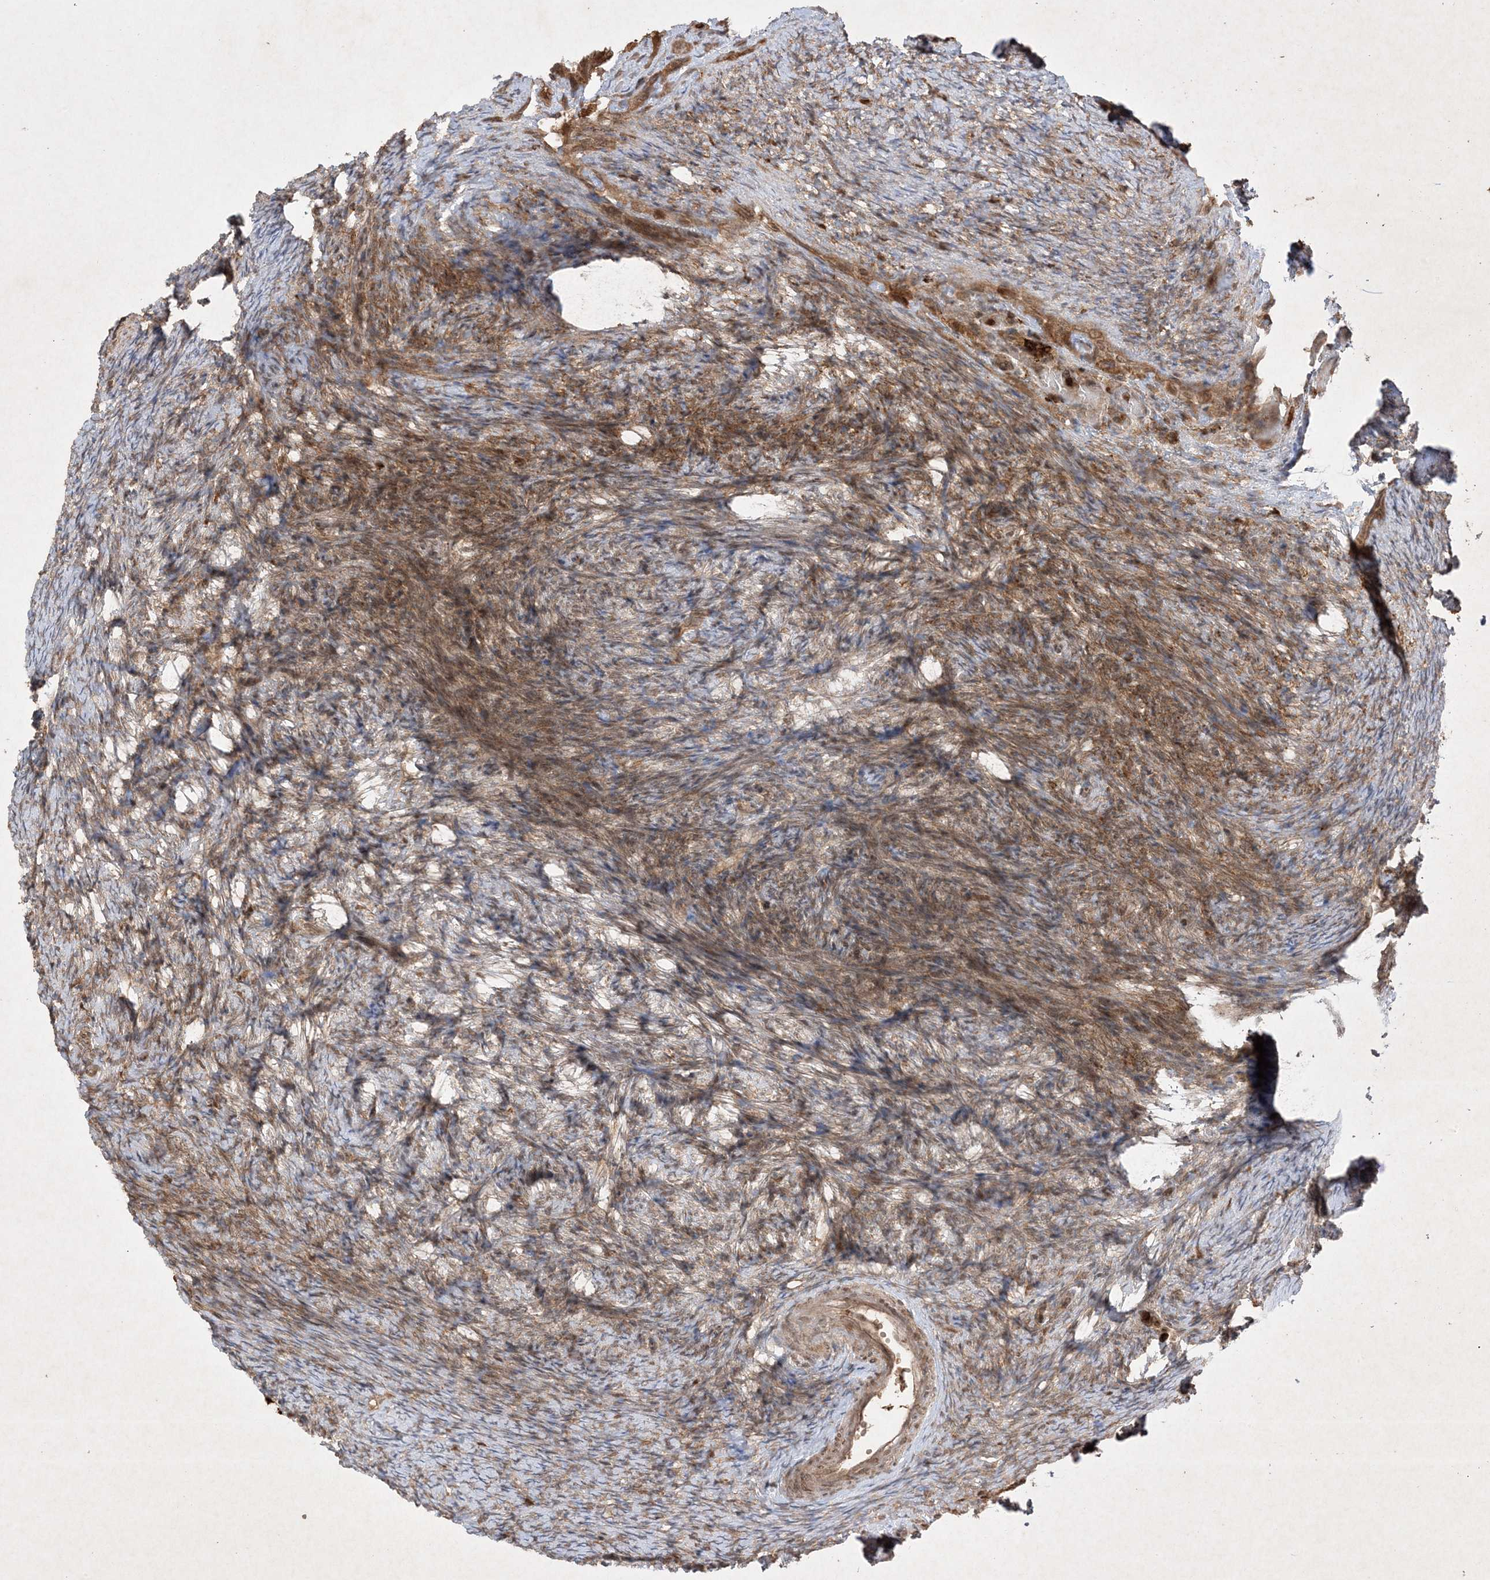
{"staining": {"intensity": "strong", "quantity": ">75%", "location": "cytoplasmic/membranous"}, "tissue": "ovary", "cell_type": "Follicle cells", "image_type": "normal", "snomed": [{"axis": "morphology", "description": "Normal tissue, NOS"}, {"axis": "morphology", "description": "Cyst, NOS"}, {"axis": "topography", "description": "Ovary"}], "caption": "A brown stain labels strong cytoplasmic/membranous positivity of a protein in follicle cells of normal human ovary. (IHC, brightfield microscopy, high magnification).", "gene": "PTK6", "patient": {"sex": "female", "age": 33}}